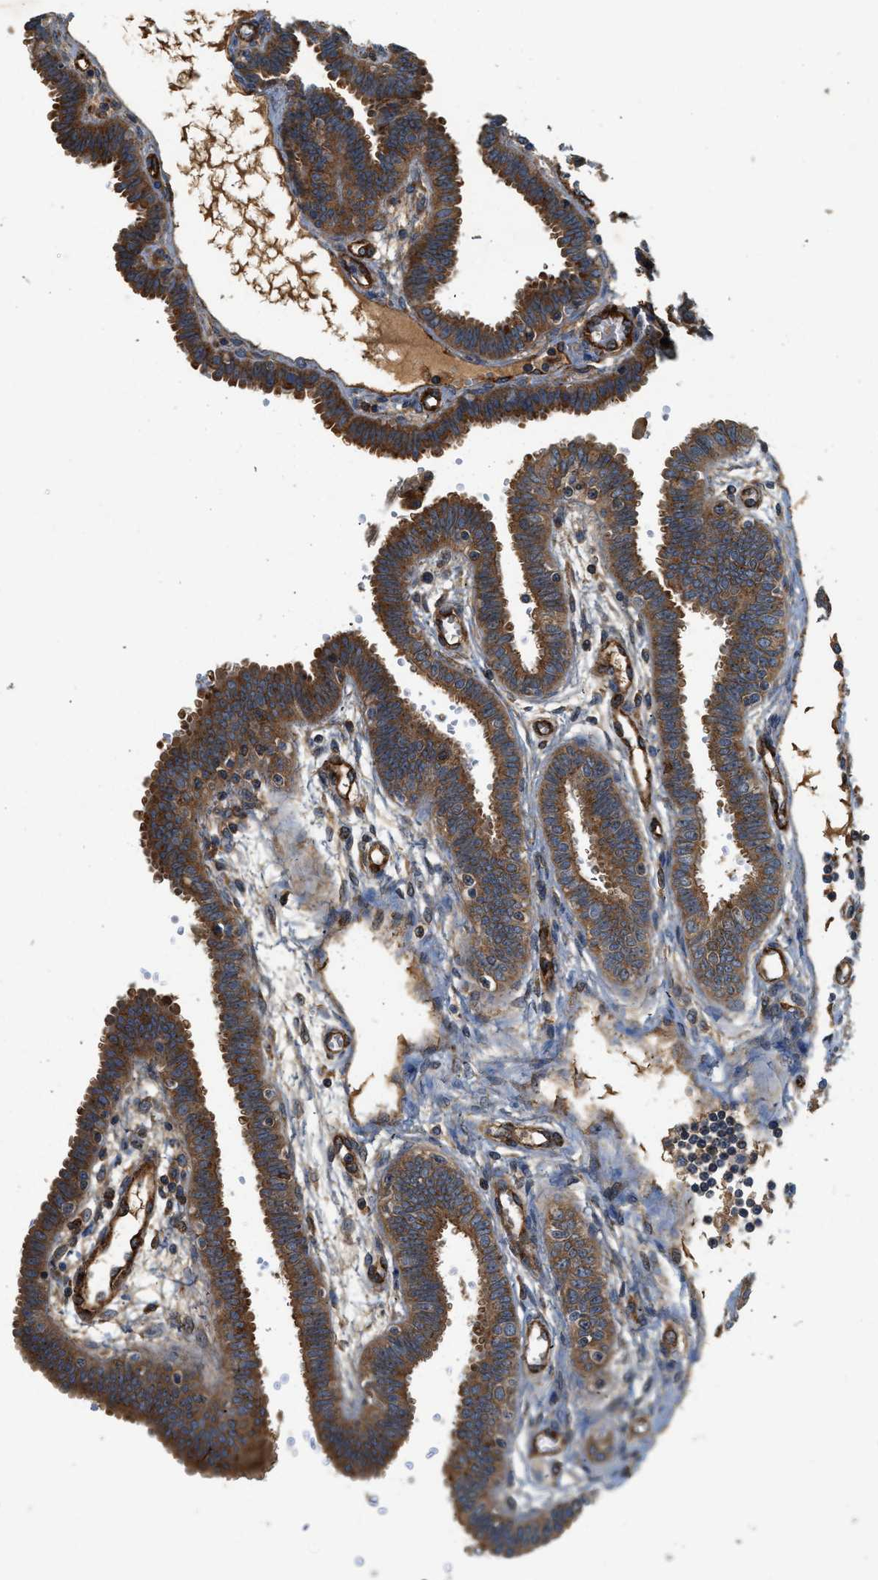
{"staining": {"intensity": "strong", "quantity": ">75%", "location": "cytoplasmic/membranous"}, "tissue": "fallopian tube", "cell_type": "Glandular cells", "image_type": "normal", "snomed": [{"axis": "morphology", "description": "Normal tissue, NOS"}, {"axis": "topography", "description": "Fallopian tube"}], "caption": "IHC of benign fallopian tube exhibits high levels of strong cytoplasmic/membranous positivity in approximately >75% of glandular cells. (DAB IHC, brown staining for protein, blue staining for nuclei).", "gene": "HIP1", "patient": {"sex": "female", "age": 32}}